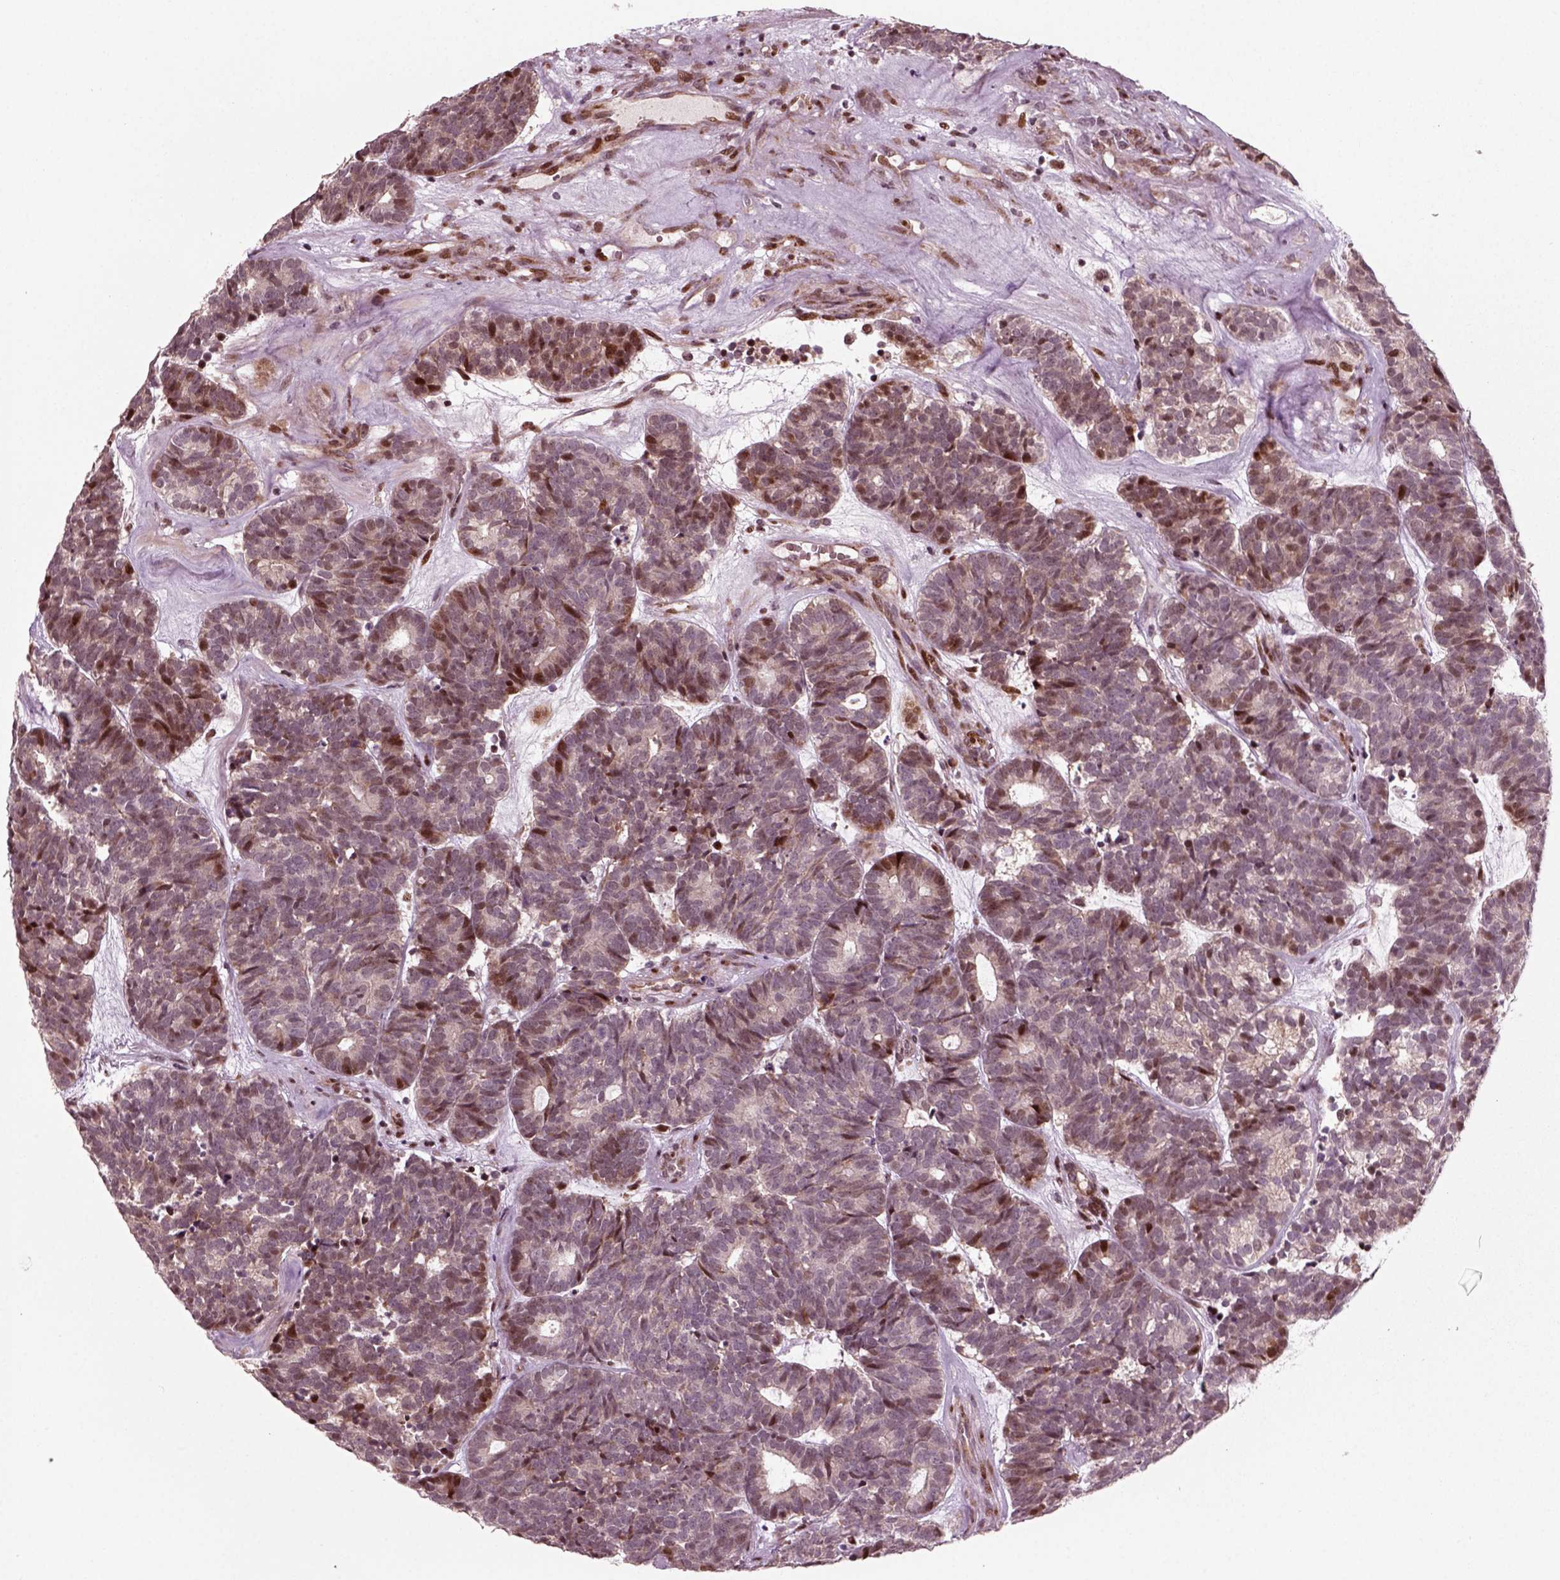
{"staining": {"intensity": "strong", "quantity": "<25%", "location": "nuclear"}, "tissue": "head and neck cancer", "cell_type": "Tumor cells", "image_type": "cancer", "snomed": [{"axis": "morphology", "description": "Adenocarcinoma, NOS"}, {"axis": "topography", "description": "Head-Neck"}], "caption": "This histopathology image reveals head and neck cancer stained with immunohistochemistry to label a protein in brown. The nuclear of tumor cells show strong positivity for the protein. Nuclei are counter-stained blue.", "gene": "CDC14A", "patient": {"sex": "female", "age": 81}}